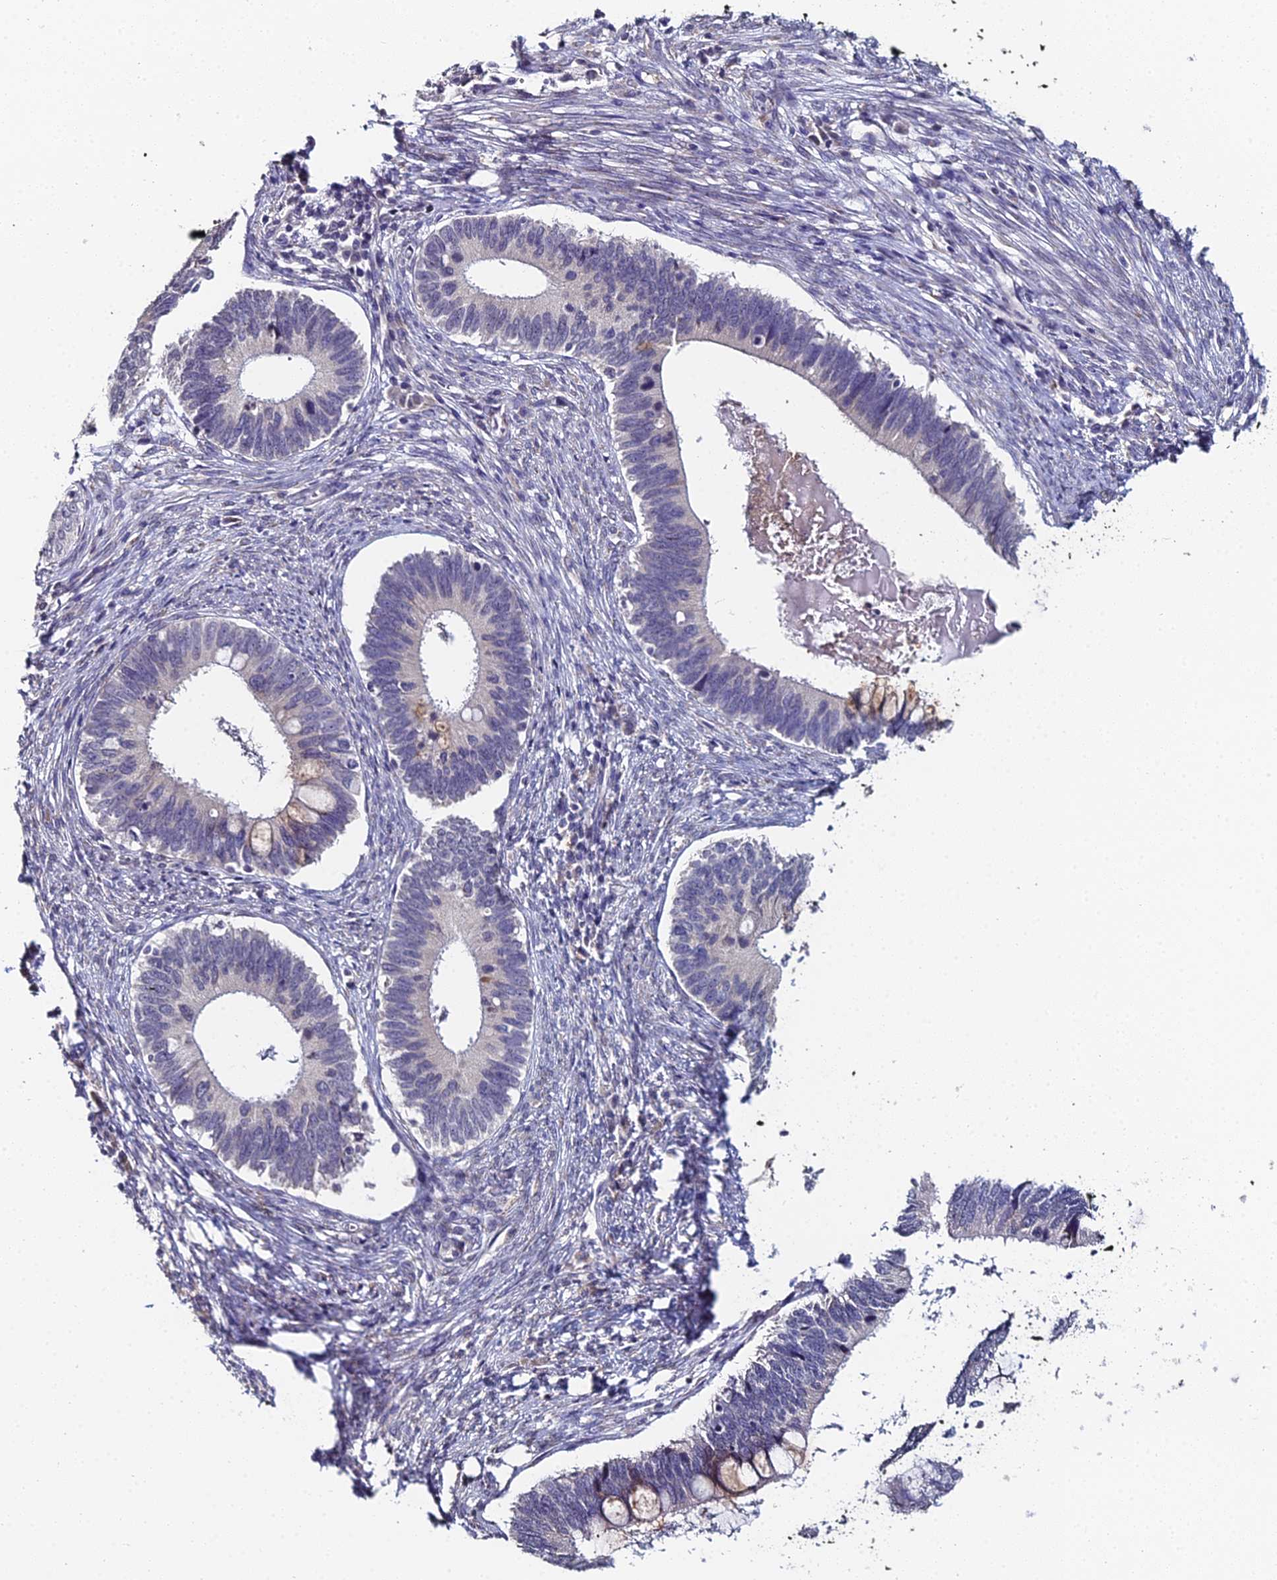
{"staining": {"intensity": "negative", "quantity": "none", "location": "none"}, "tissue": "cervical cancer", "cell_type": "Tumor cells", "image_type": "cancer", "snomed": [{"axis": "morphology", "description": "Adenocarcinoma, NOS"}, {"axis": "topography", "description": "Cervix"}], "caption": "Immunohistochemistry (IHC) of human cervical cancer displays no positivity in tumor cells. The staining was performed using DAB (3,3'-diaminobenzidine) to visualize the protein expression in brown, while the nuclei were stained in blue with hematoxylin (Magnification: 20x).", "gene": "PRR22", "patient": {"sex": "female", "age": 42}}